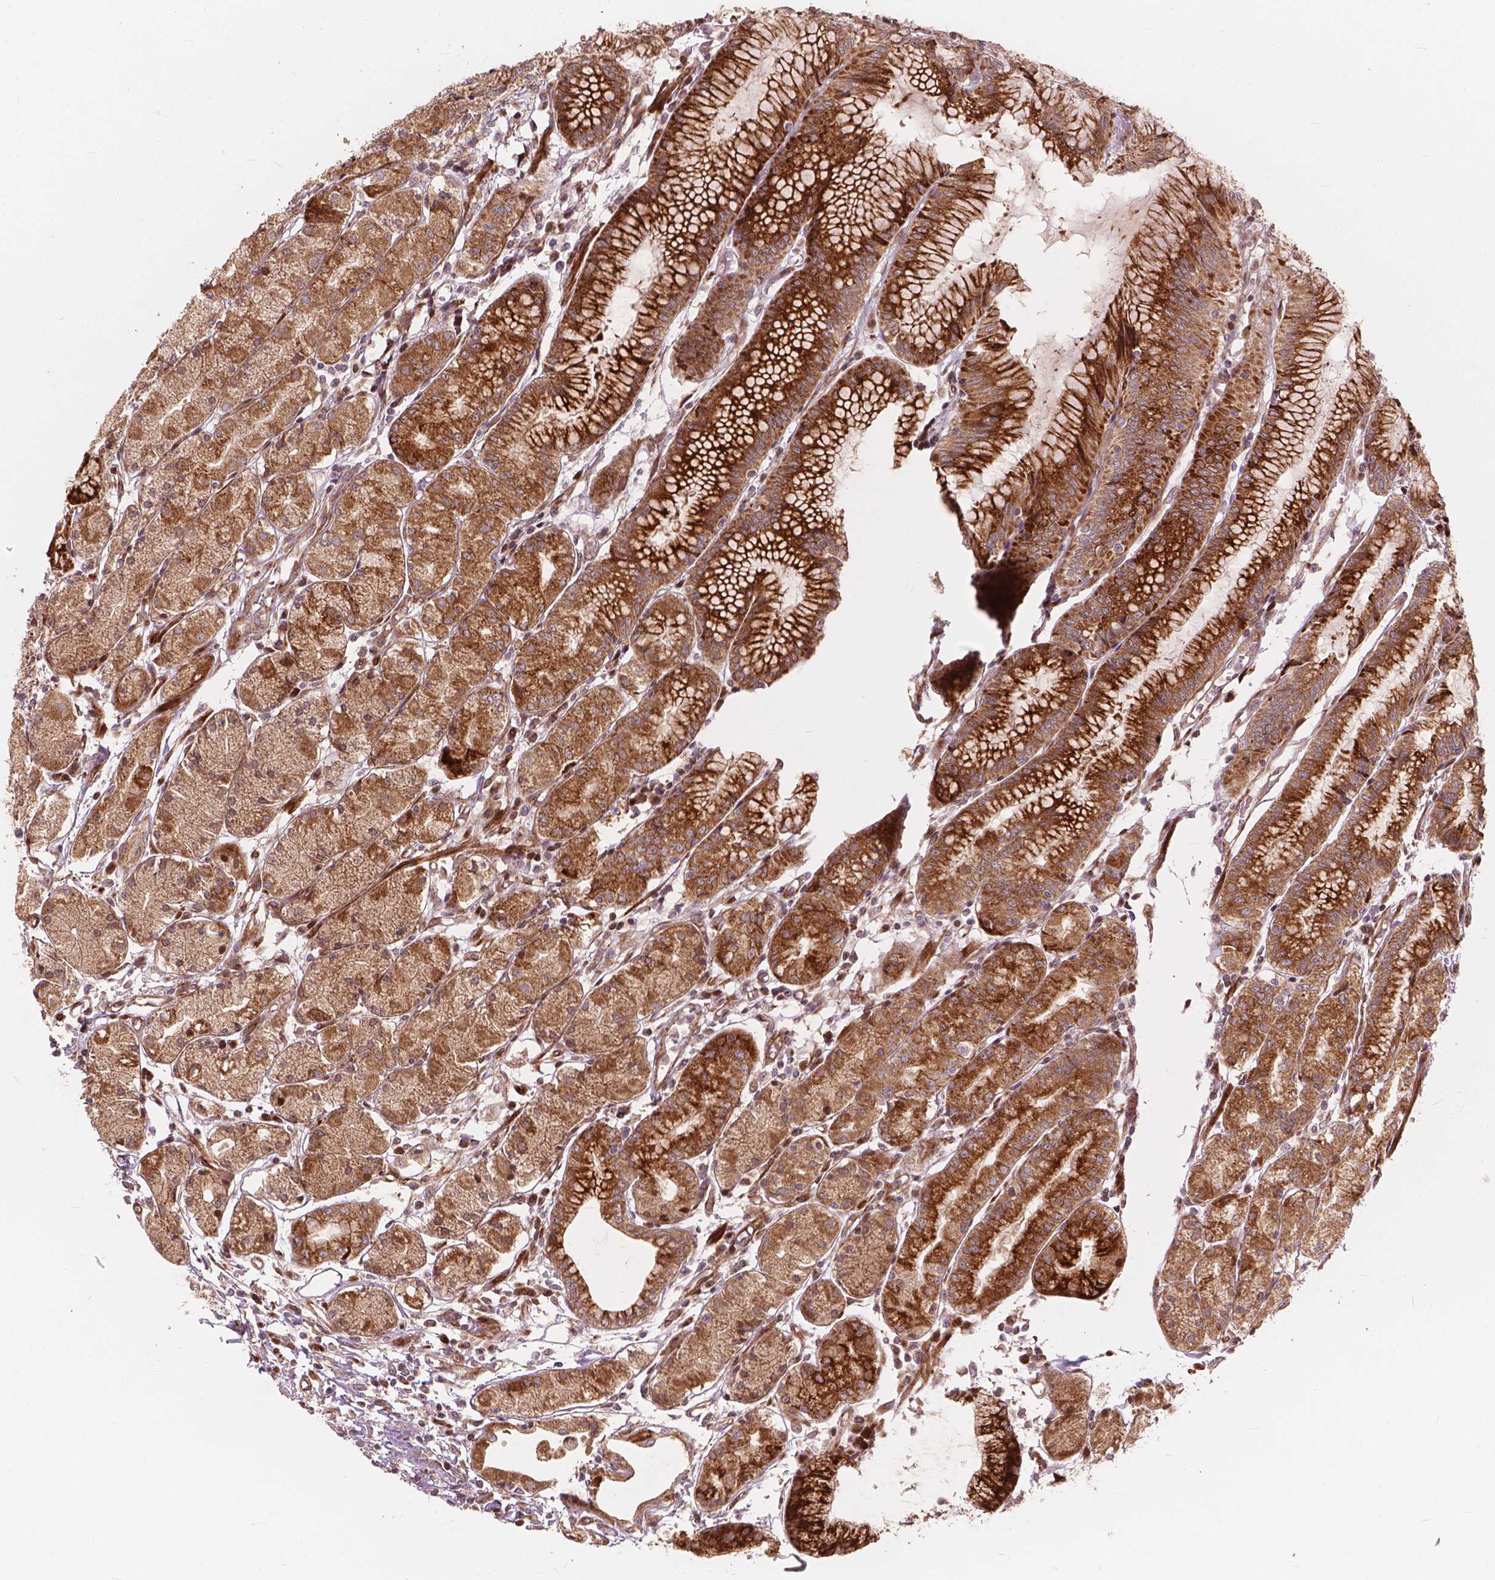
{"staining": {"intensity": "strong", "quantity": "25%-75%", "location": "cytoplasmic/membranous"}, "tissue": "stomach", "cell_type": "Glandular cells", "image_type": "normal", "snomed": [{"axis": "morphology", "description": "Normal tissue, NOS"}, {"axis": "topography", "description": "Stomach, upper"}], "caption": "A high-resolution micrograph shows immunohistochemistry staining of benign stomach, which exhibits strong cytoplasmic/membranous staining in approximately 25%-75% of glandular cells. The protein of interest is stained brown, and the nuclei are stained in blue (DAB (3,3'-diaminobenzidine) IHC with brightfield microscopy, high magnification).", "gene": "MORN1", "patient": {"sex": "male", "age": 69}}